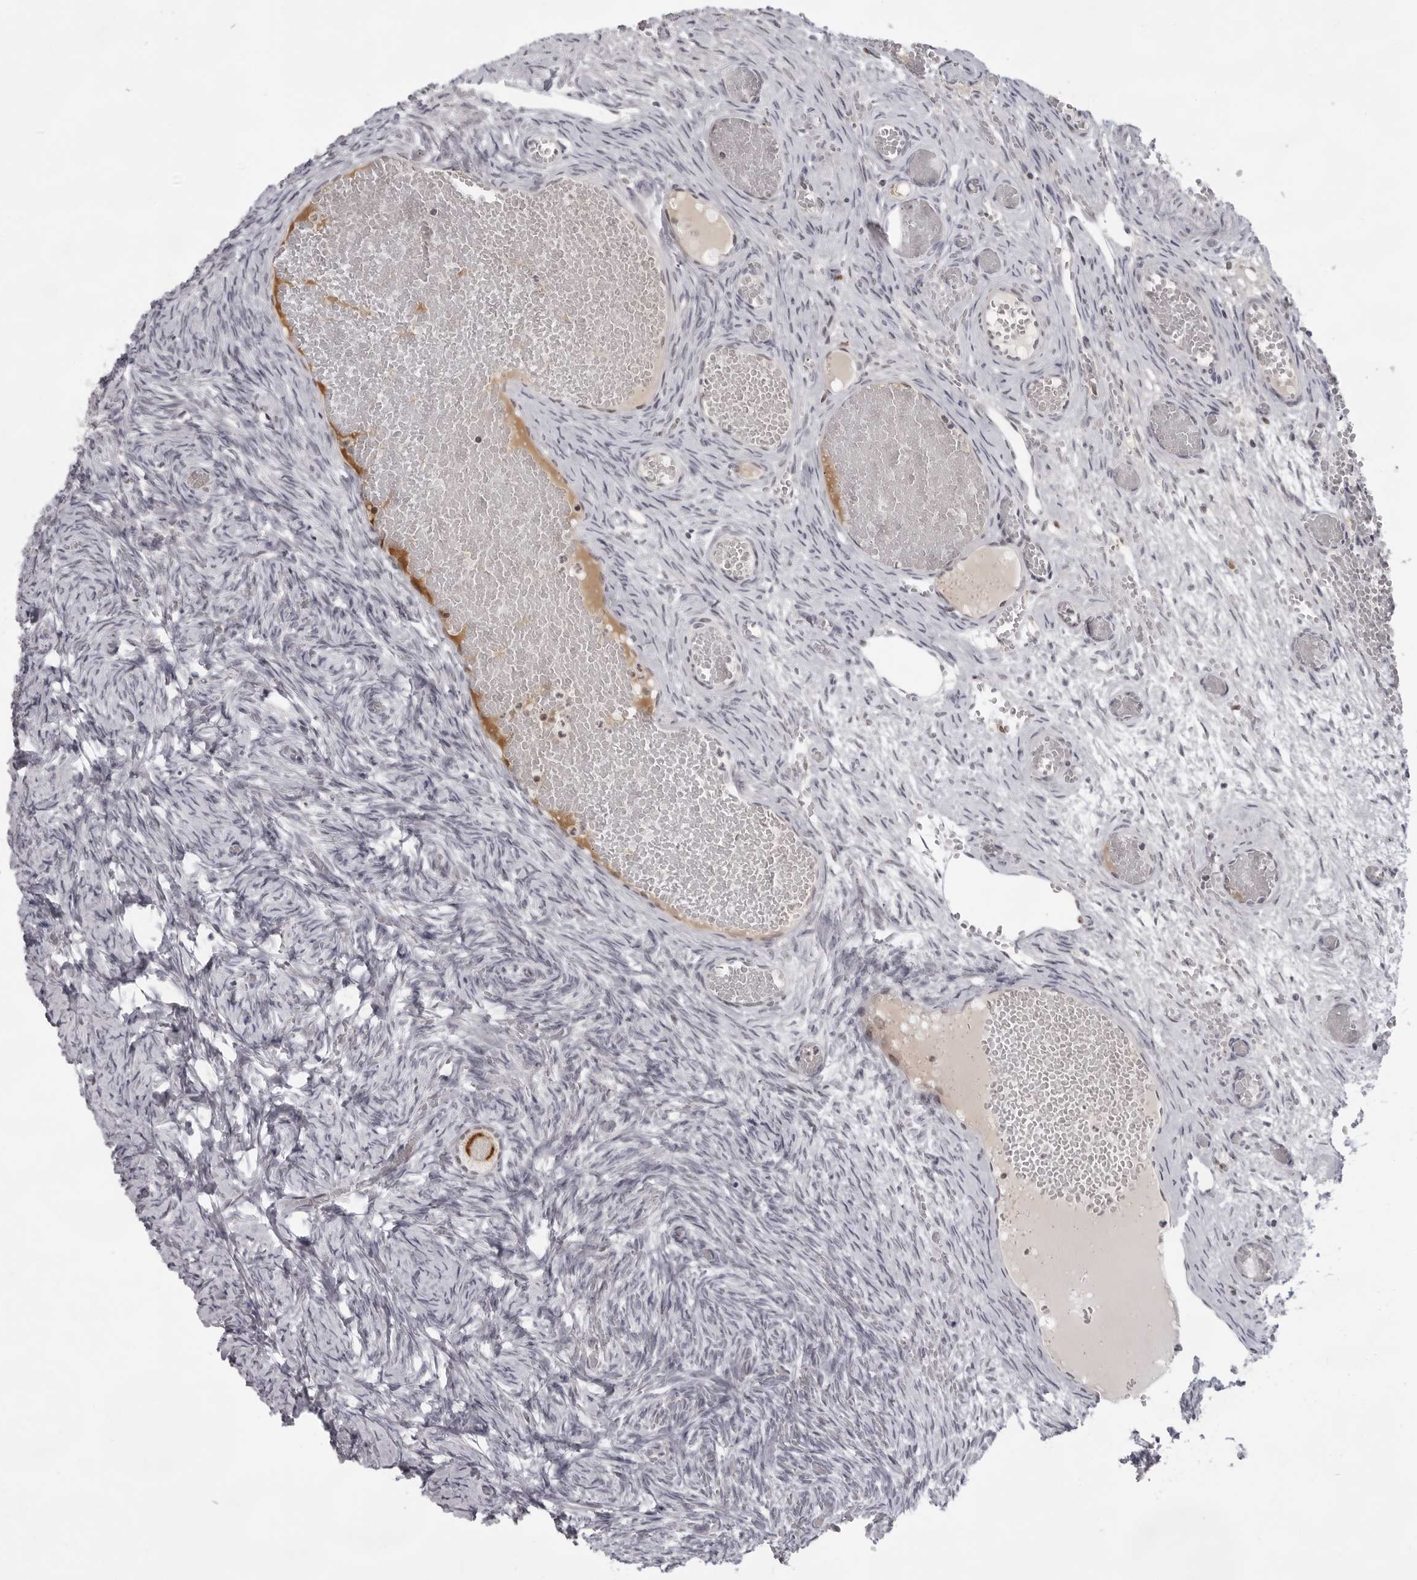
{"staining": {"intensity": "strong", "quantity": "<25%", "location": "cytoplasmic/membranous,nuclear"}, "tissue": "ovary", "cell_type": "Follicle cells", "image_type": "normal", "snomed": [{"axis": "morphology", "description": "Adenocarcinoma, NOS"}, {"axis": "topography", "description": "Endometrium"}], "caption": "The histopathology image displays staining of normal ovary, revealing strong cytoplasmic/membranous,nuclear protein positivity (brown color) within follicle cells. The staining was performed using DAB, with brown indicating positive protein expression. Nuclei are stained blue with hematoxylin.", "gene": "EXOSC10", "patient": {"sex": "female", "age": 32}}